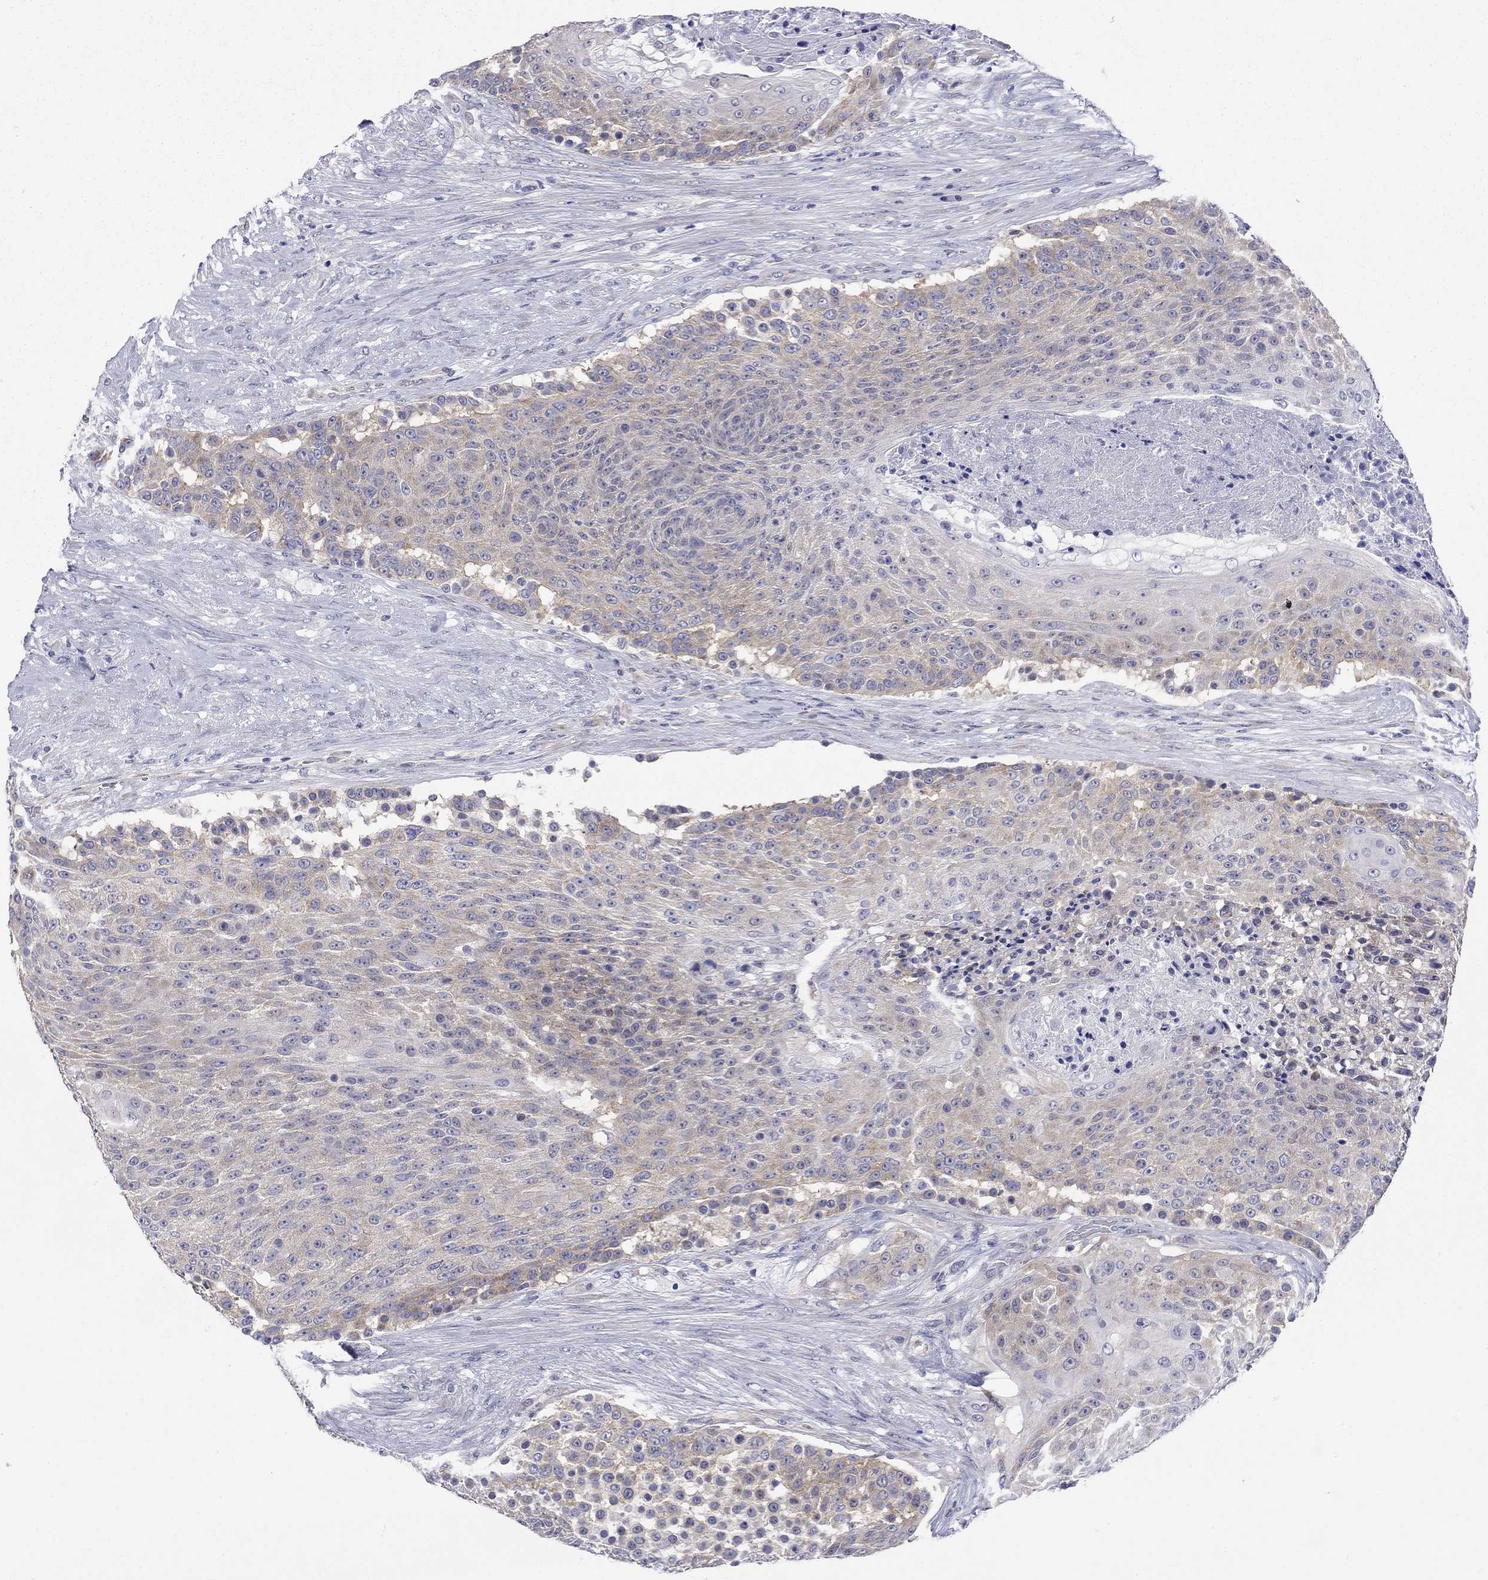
{"staining": {"intensity": "weak", "quantity": ">75%", "location": "cytoplasmic/membranous"}, "tissue": "urothelial cancer", "cell_type": "Tumor cells", "image_type": "cancer", "snomed": [{"axis": "morphology", "description": "Urothelial carcinoma, High grade"}, {"axis": "topography", "description": "Urinary bladder"}], "caption": "A brown stain highlights weak cytoplasmic/membranous expression of a protein in human urothelial cancer tumor cells.", "gene": "CERS1", "patient": {"sex": "female", "age": 63}}